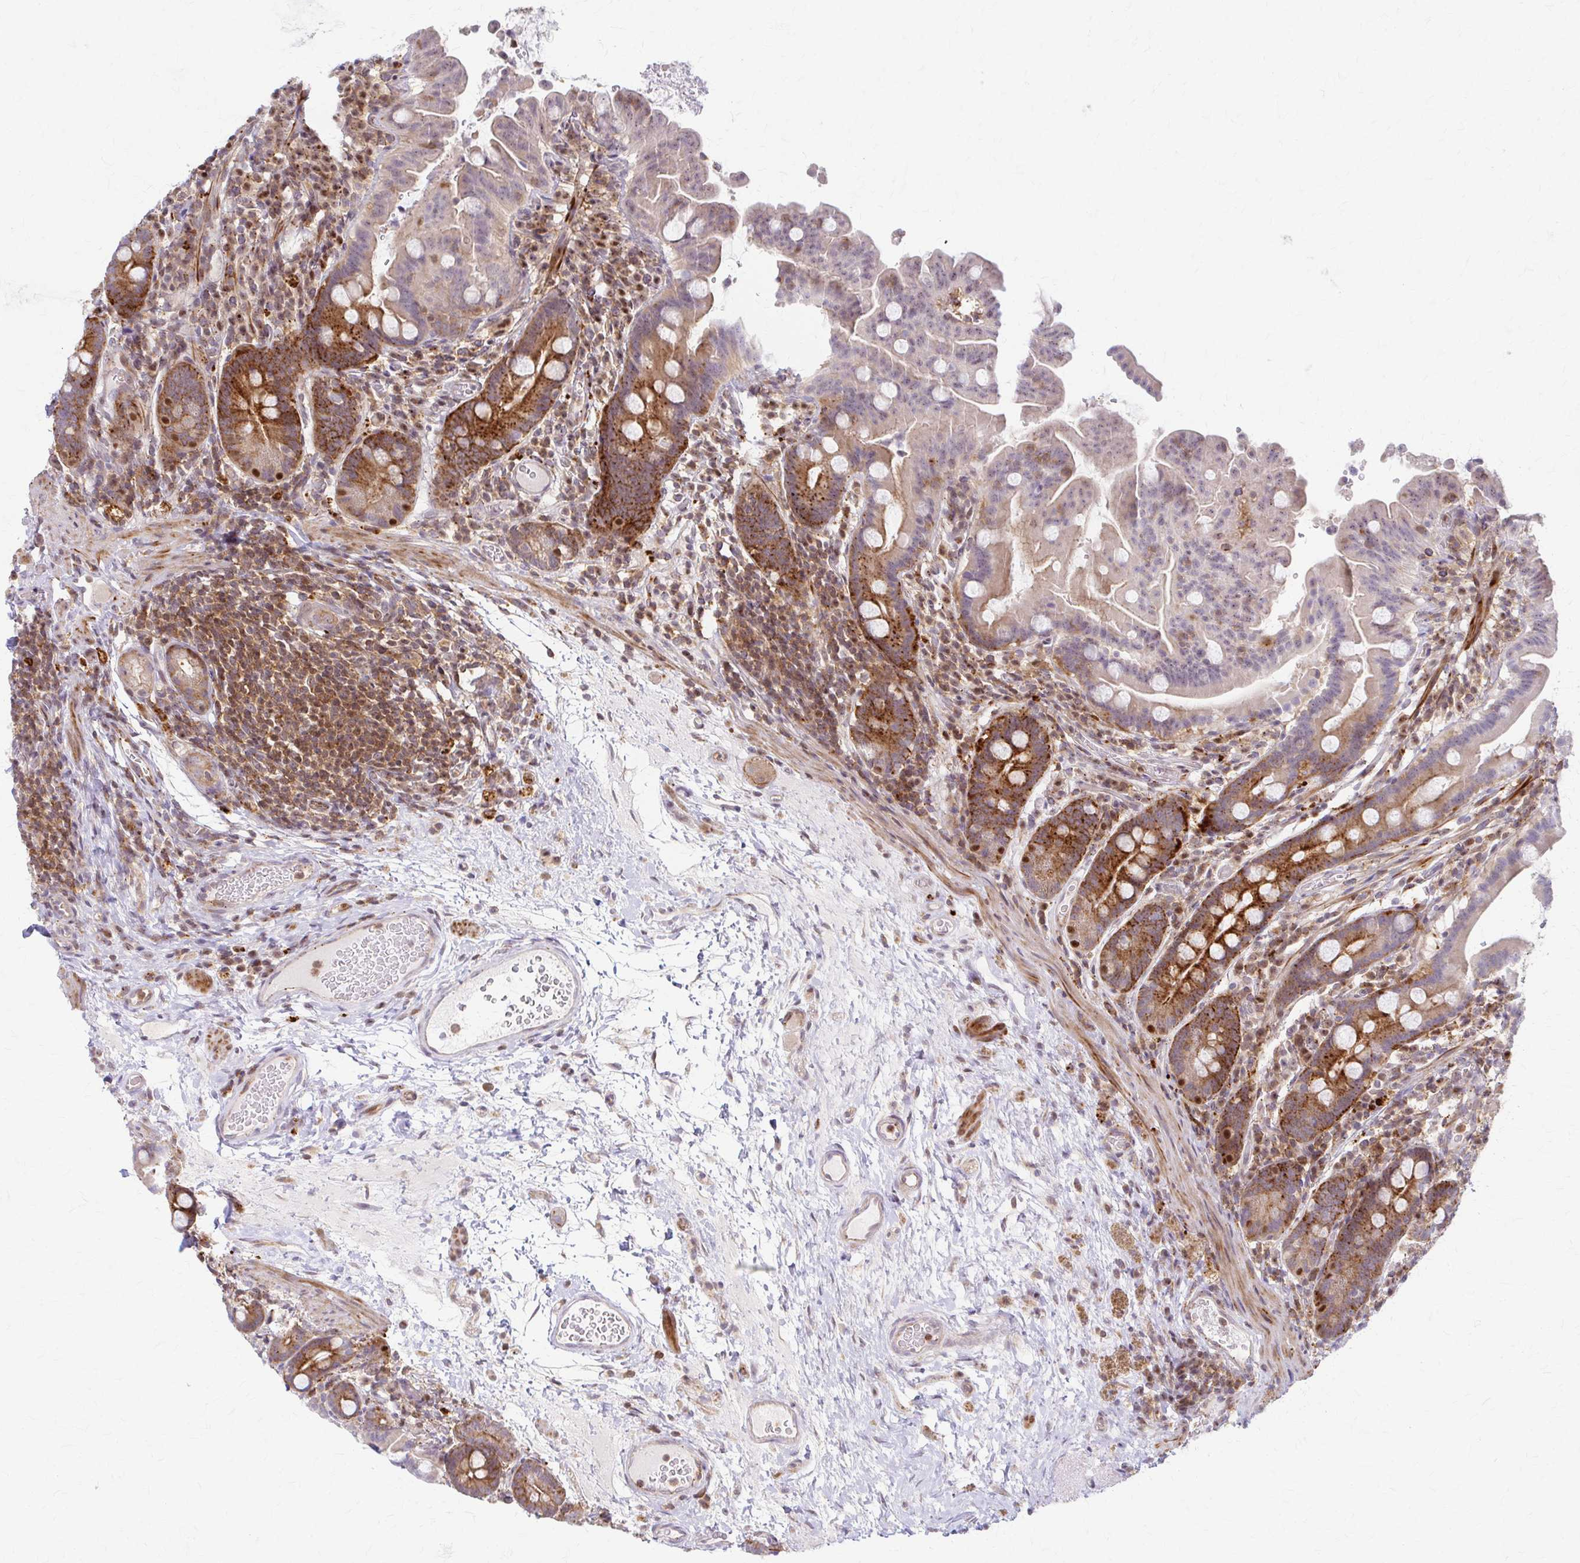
{"staining": {"intensity": "strong", "quantity": "25%-75%", "location": "cytoplasmic/membranous"}, "tissue": "small intestine", "cell_type": "Glandular cells", "image_type": "normal", "snomed": [{"axis": "morphology", "description": "Normal tissue, NOS"}, {"axis": "topography", "description": "Small intestine"}], "caption": "This image shows IHC staining of unremarkable human small intestine, with high strong cytoplasmic/membranous expression in about 25%-75% of glandular cells.", "gene": "ARHGAP35", "patient": {"sex": "male", "age": 26}}